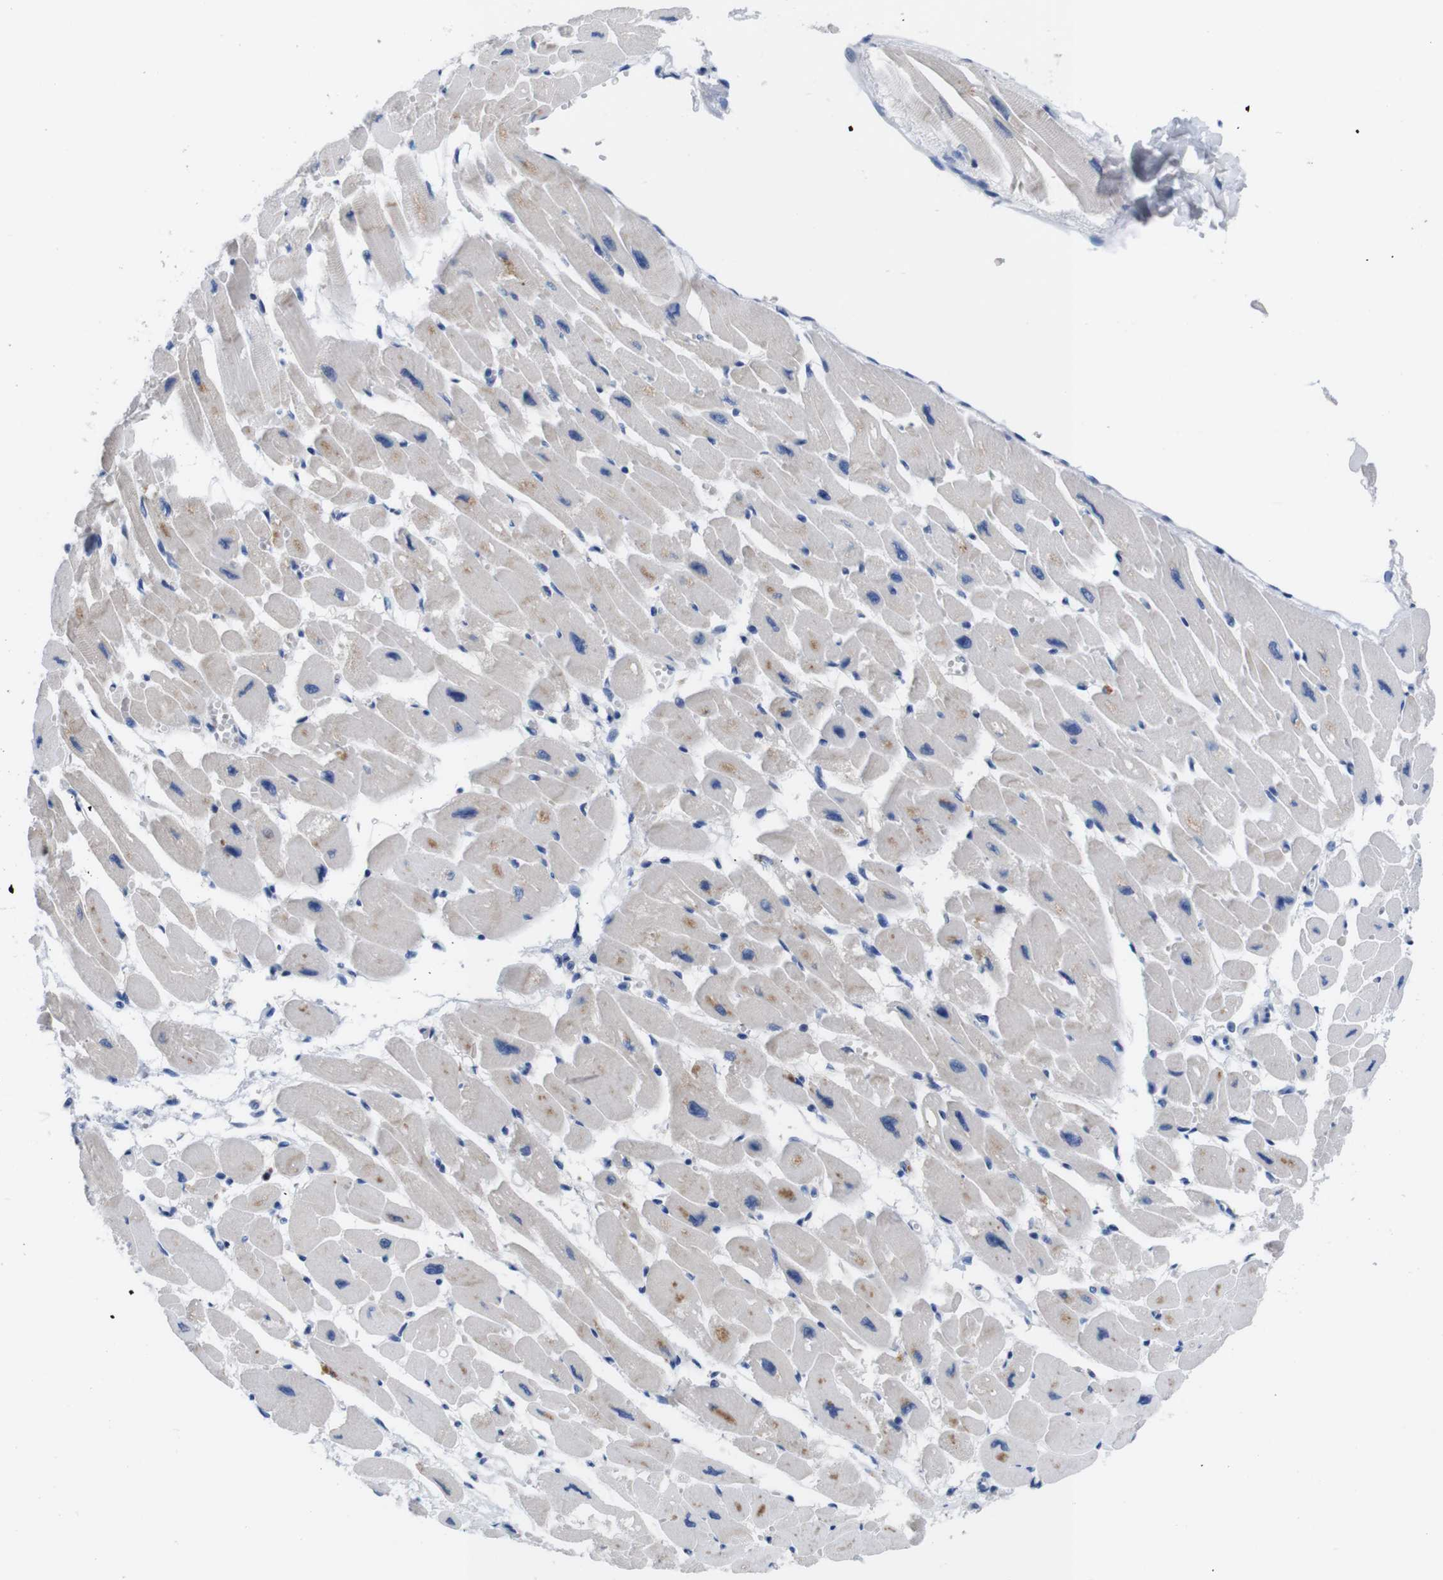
{"staining": {"intensity": "moderate", "quantity": "<25%", "location": "cytoplasmic/membranous"}, "tissue": "heart muscle", "cell_type": "Cardiomyocytes", "image_type": "normal", "snomed": [{"axis": "morphology", "description": "Normal tissue, NOS"}, {"axis": "topography", "description": "Heart"}], "caption": "Immunohistochemical staining of benign human heart muscle demonstrates low levels of moderate cytoplasmic/membranous positivity in about <25% of cardiomyocytes.", "gene": "C1RL", "patient": {"sex": "female", "age": 54}}